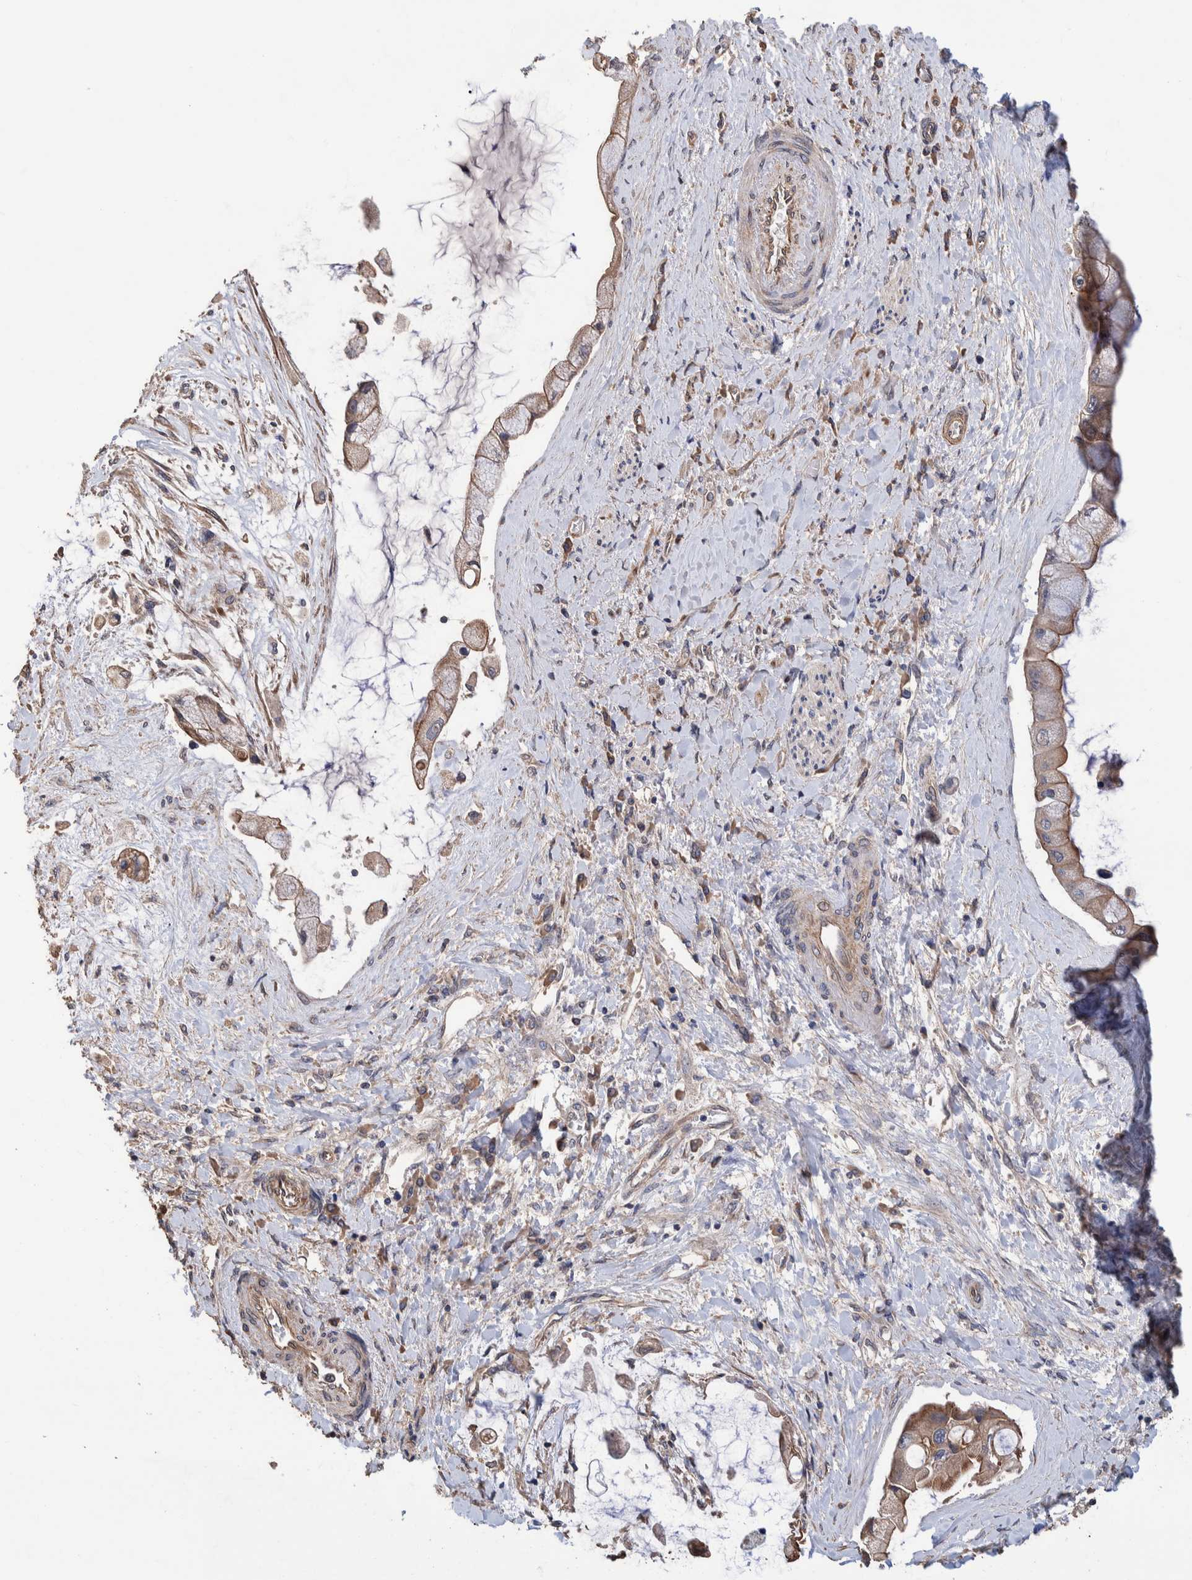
{"staining": {"intensity": "moderate", "quantity": "25%-75%", "location": "cytoplasmic/membranous"}, "tissue": "liver cancer", "cell_type": "Tumor cells", "image_type": "cancer", "snomed": [{"axis": "morphology", "description": "Cholangiocarcinoma"}, {"axis": "topography", "description": "Liver"}], "caption": "The micrograph demonstrates immunohistochemical staining of liver cholangiocarcinoma. There is moderate cytoplasmic/membranous staining is seen in about 25%-75% of tumor cells.", "gene": "SLC45A4", "patient": {"sex": "male", "age": 50}}